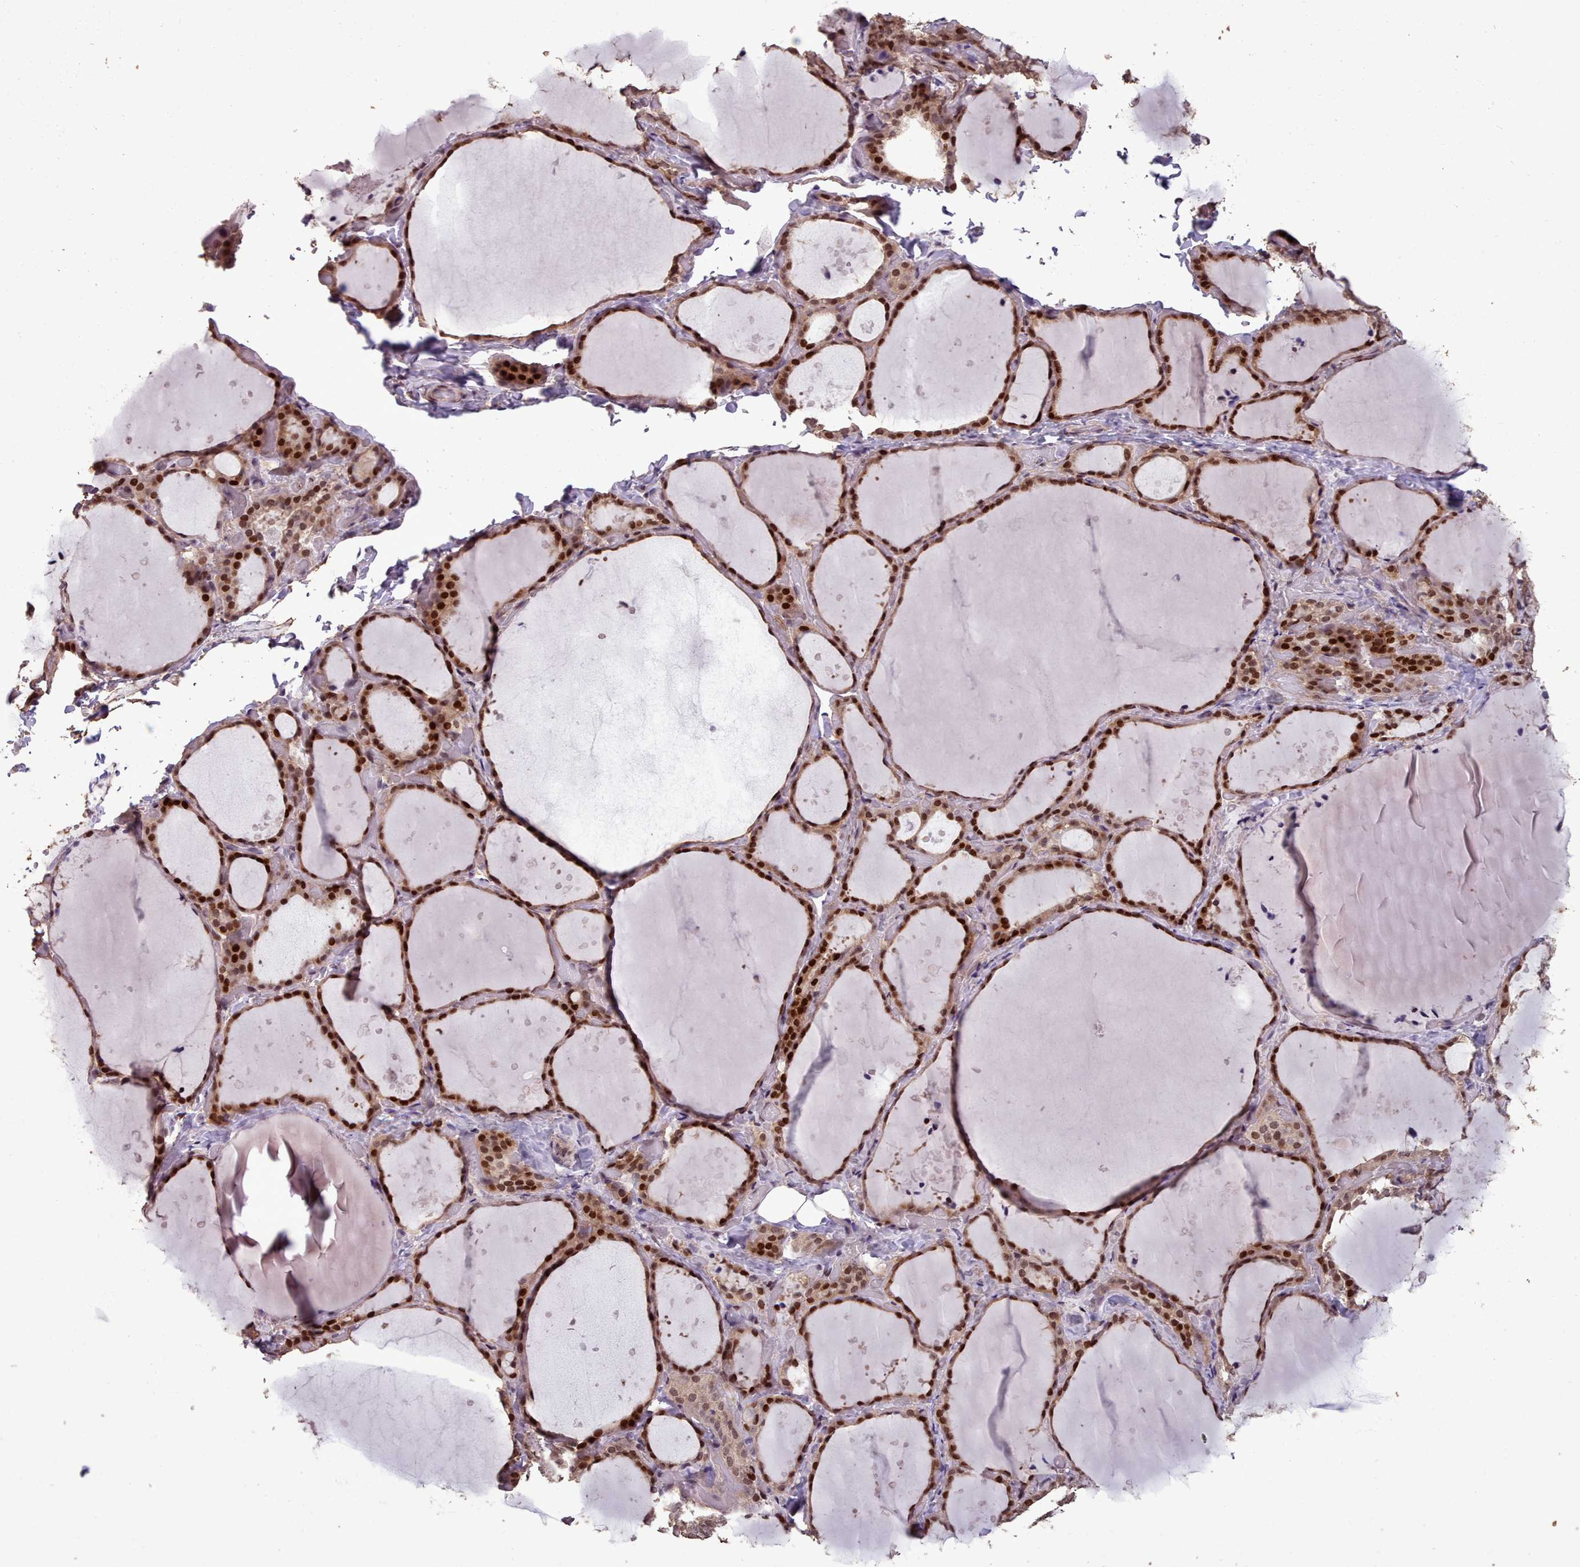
{"staining": {"intensity": "strong", "quantity": ">75%", "location": "nuclear"}, "tissue": "thyroid gland", "cell_type": "Glandular cells", "image_type": "normal", "snomed": [{"axis": "morphology", "description": "Normal tissue, NOS"}, {"axis": "topography", "description": "Thyroid gland"}], "caption": "A high-resolution micrograph shows immunohistochemistry staining of normal thyroid gland, which shows strong nuclear expression in approximately >75% of glandular cells.", "gene": "ENSA", "patient": {"sex": "female", "age": 44}}